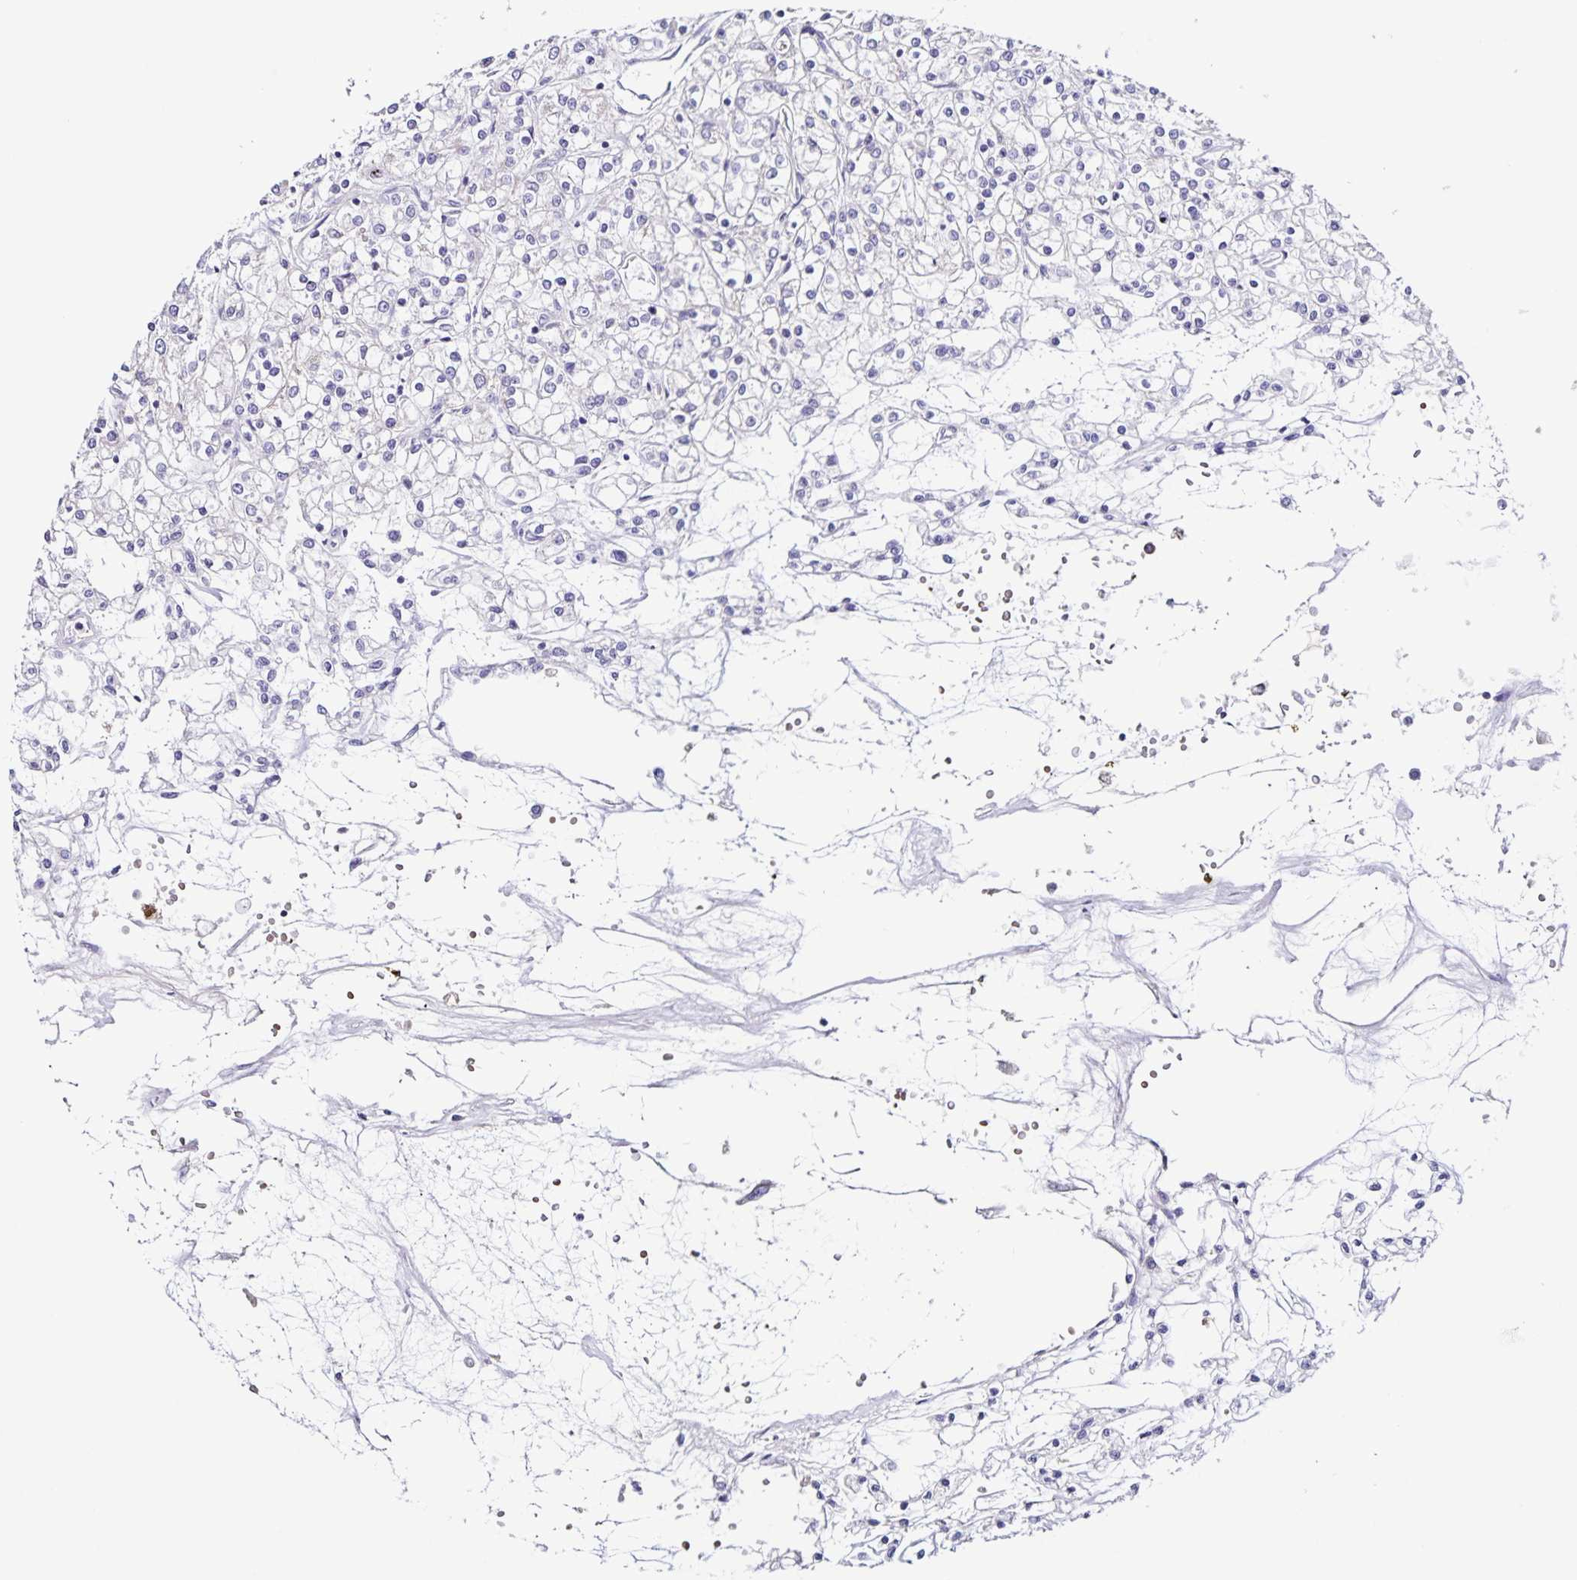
{"staining": {"intensity": "negative", "quantity": "none", "location": "none"}, "tissue": "renal cancer", "cell_type": "Tumor cells", "image_type": "cancer", "snomed": [{"axis": "morphology", "description": "Adenocarcinoma, NOS"}, {"axis": "topography", "description": "Kidney"}], "caption": "Tumor cells are negative for protein expression in human renal cancer (adenocarcinoma).", "gene": "STPG4", "patient": {"sex": "female", "age": 59}}